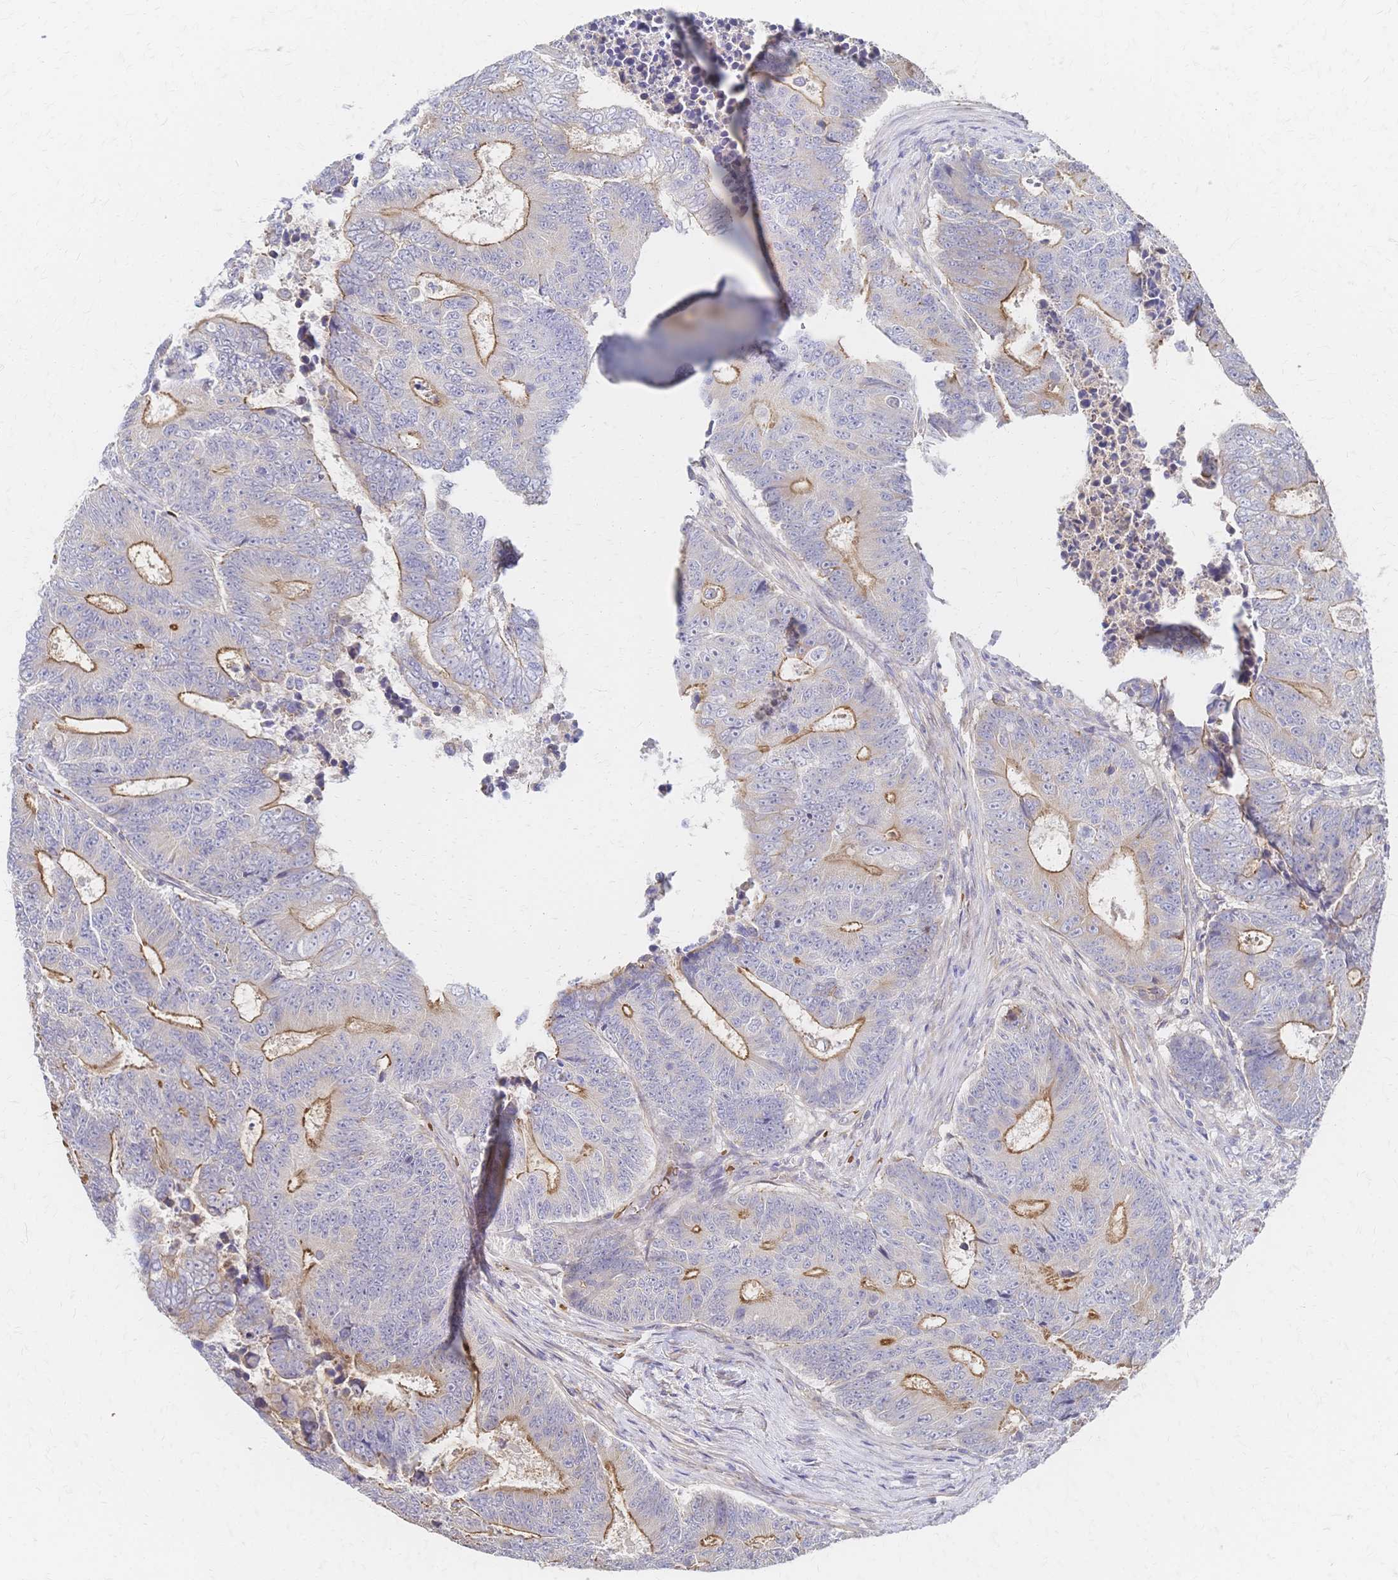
{"staining": {"intensity": "moderate", "quantity": "25%-75%", "location": "cytoplasmic/membranous"}, "tissue": "colorectal cancer", "cell_type": "Tumor cells", "image_type": "cancer", "snomed": [{"axis": "morphology", "description": "Adenocarcinoma, NOS"}, {"axis": "topography", "description": "Colon"}], "caption": "Colorectal cancer (adenocarcinoma) stained with DAB IHC reveals medium levels of moderate cytoplasmic/membranous positivity in approximately 25%-75% of tumor cells.", "gene": "SLC5A1", "patient": {"sex": "female", "age": 48}}